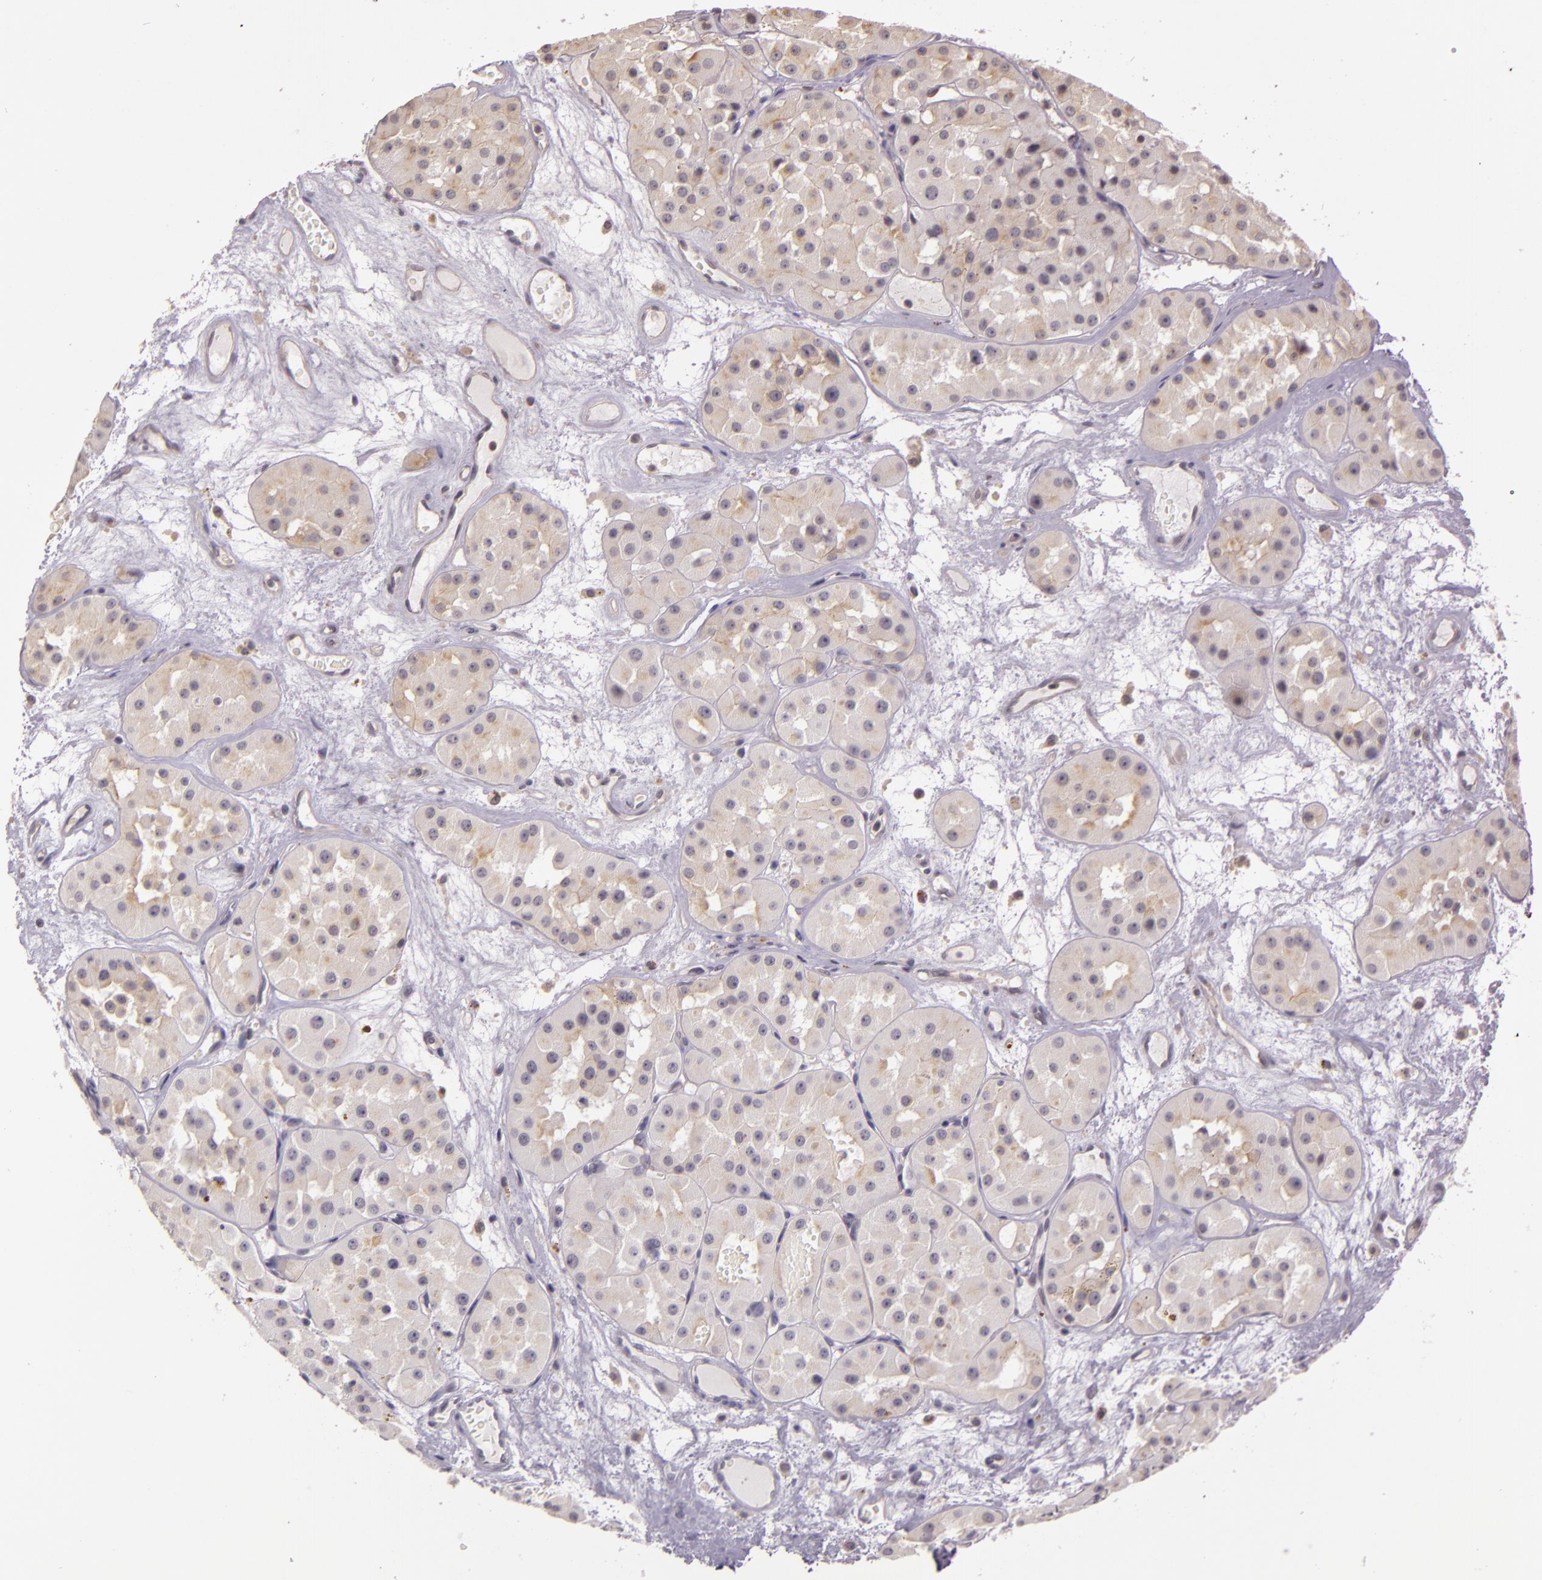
{"staining": {"intensity": "weak", "quantity": "25%-75%", "location": "cytoplasmic/membranous"}, "tissue": "renal cancer", "cell_type": "Tumor cells", "image_type": "cancer", "snomed": [{"axis": "morphology", "description": "Adenocarcinoma, uncertain malignant potential"}, {"axis": "topography", "description": "Kidney"}], "caption": "A histopathology image of renal cancer (adenocarcinoma,  uncertain malignant potential) stained for a protein shows weak cytoplasmic/membranous brown staining in tumor cells.", "gene": "ARMH4", "patient": {"sex": "male", "age": 63}}